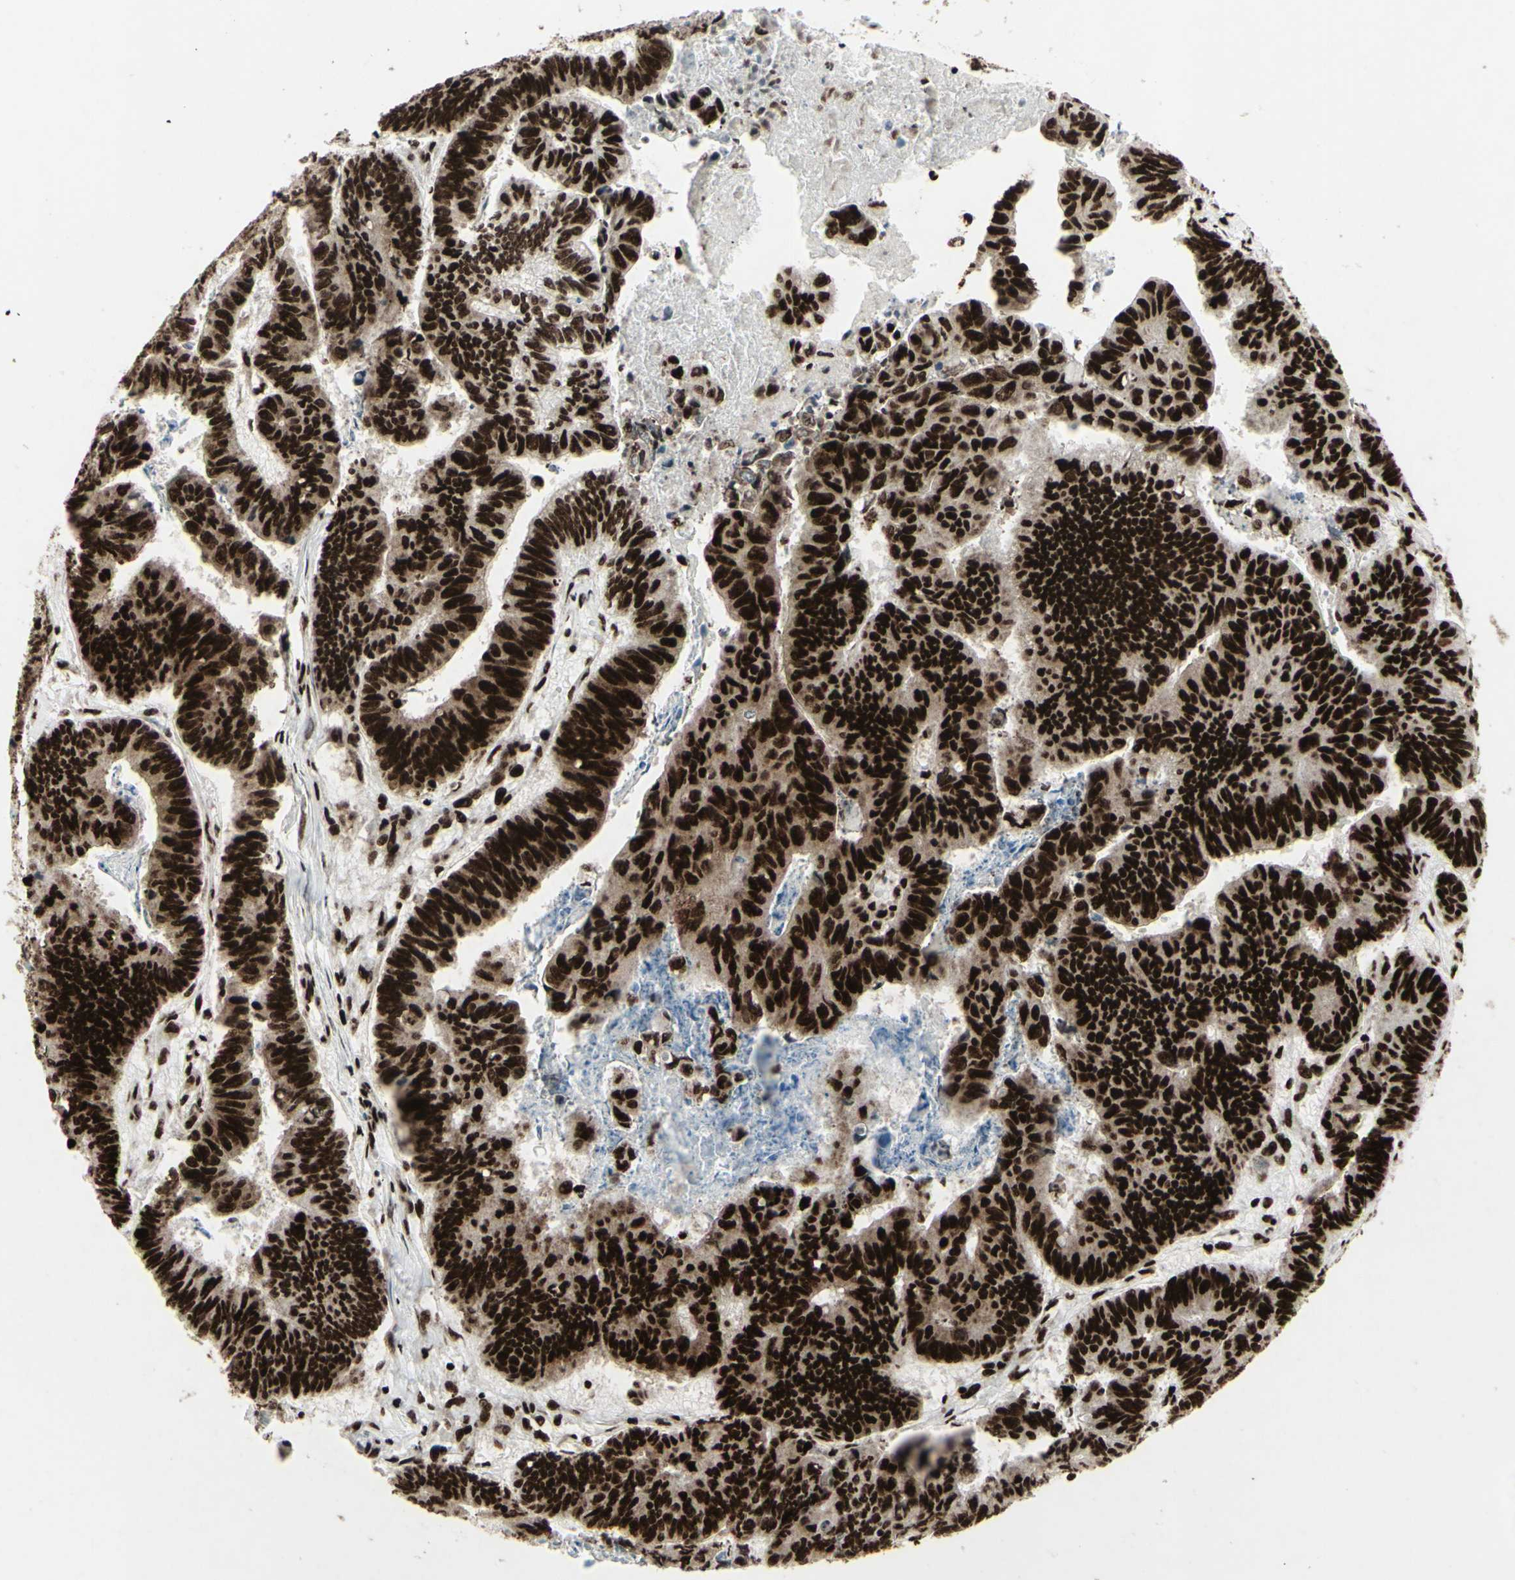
{"staining": {"intensity": "strong", "quantity": ">75%", "location": "nuclear"}, "tissue": "stomach cancer", "cell_type": "Tumor cells", "image_type": "cancer", "snomed": [{"axis": "morphology", "description": "Adenocarcinoma, NOS"}, {"axis": "topography", "description": "Stomach, lower"}], "caption": "A photomicrograph of stomach cancer stained for a protein shows strong nuclear brown staining in tumor cells.", "gene": "U2AF2", "patient": {"sex": "male", "age": 77}}